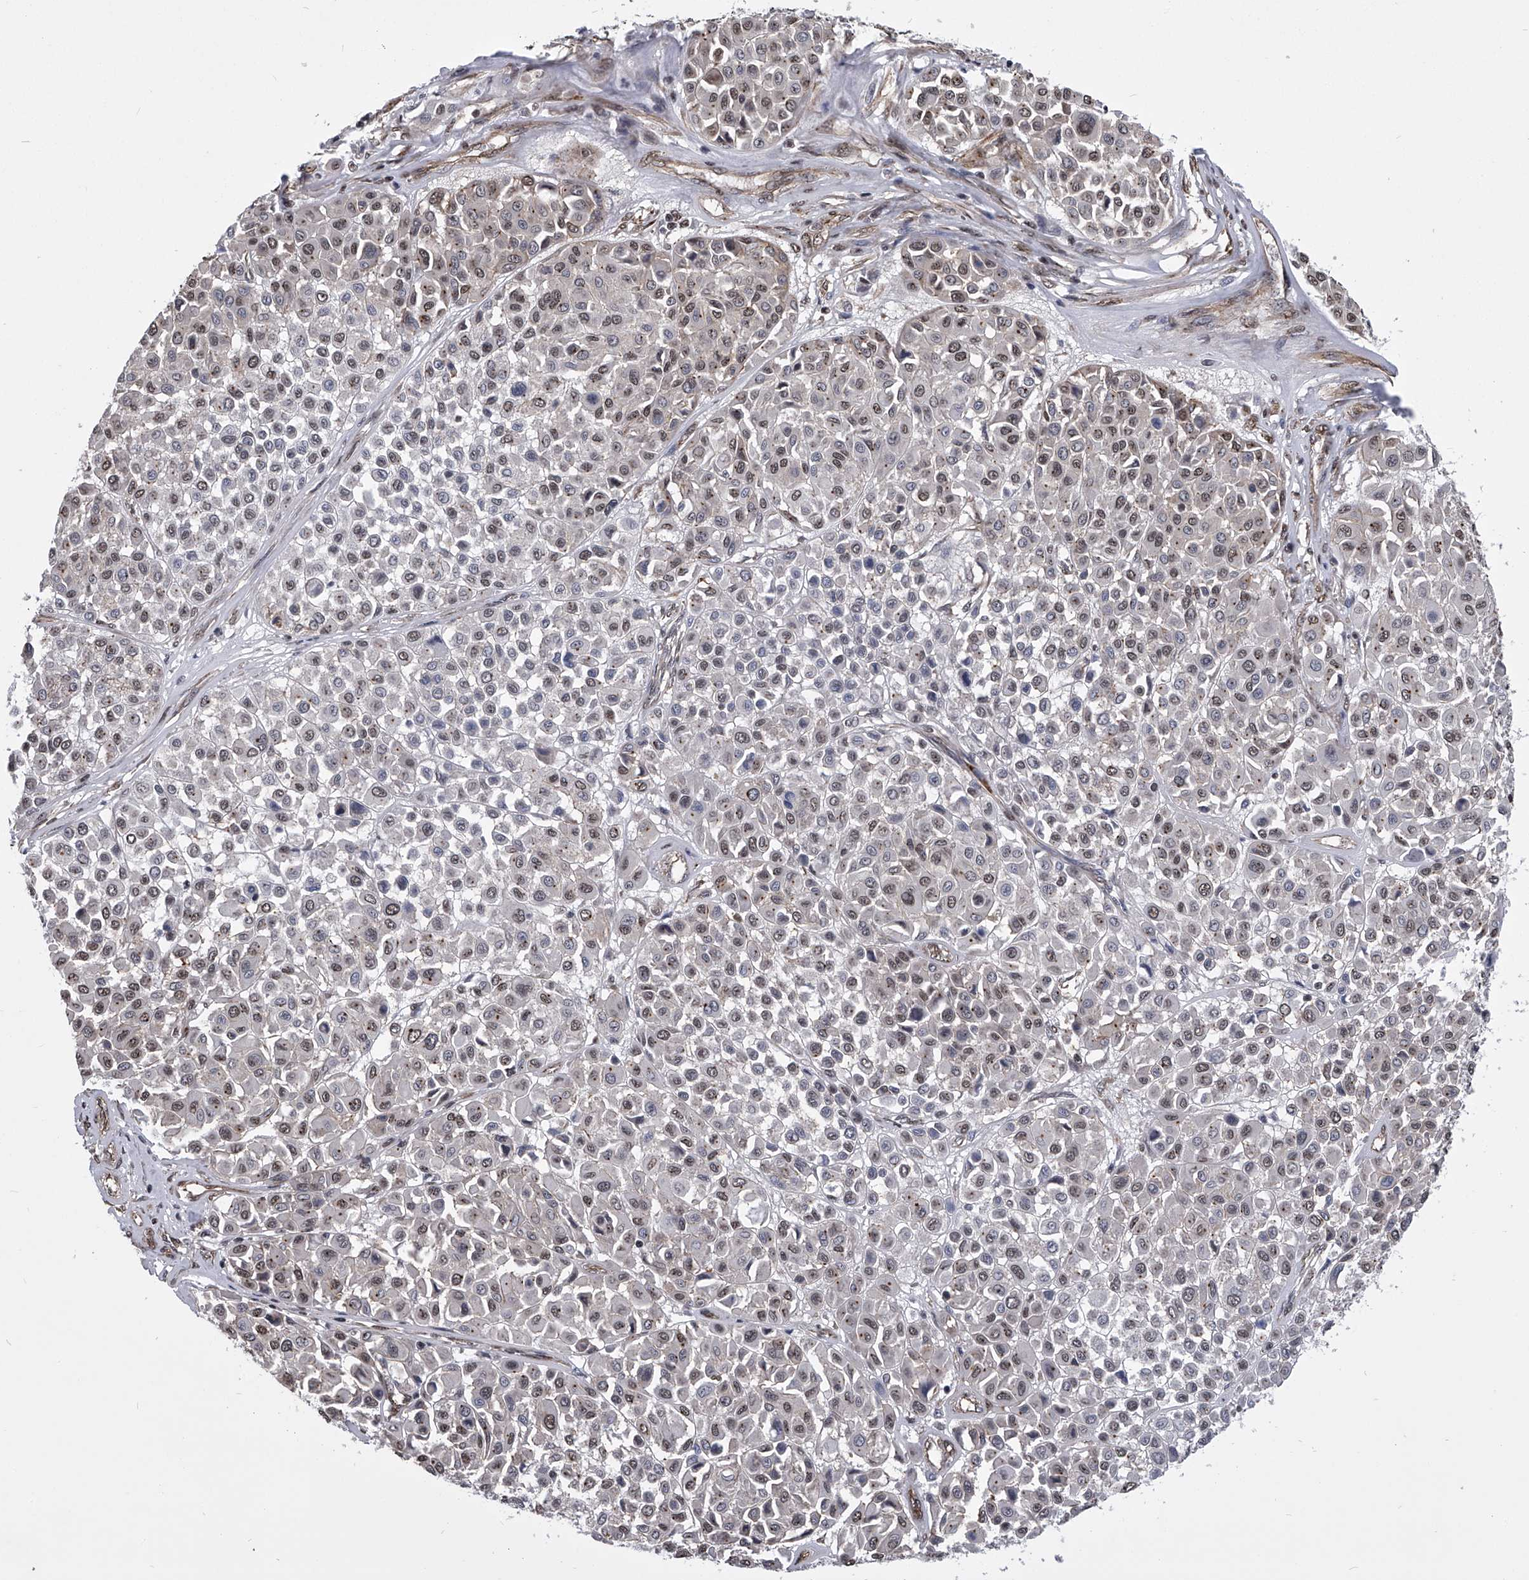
{"staining": {"intensity": "weak", "quantity": "25%-75%", "location": "nuclear"}, "tissue": "melanoma", "cell_type": "Tumor cells", "image_type": "cancer", "snomed": [{"axis": "morphology", "description": "Malignant melanoma, Metastatic site"}, {"axis": "topography", "description": "Soft tissue"}], "caption": "This micrograph exhibits malignant melanoma (metastatic site) stained with immunohistochemistry to label a protein in brown. The nuclear of tumor cells show weak positivity for the protein. Nuclei are counter-stained blue.", "gene": "ZNF76", "patient": {"sex": "male", "age": 41}}